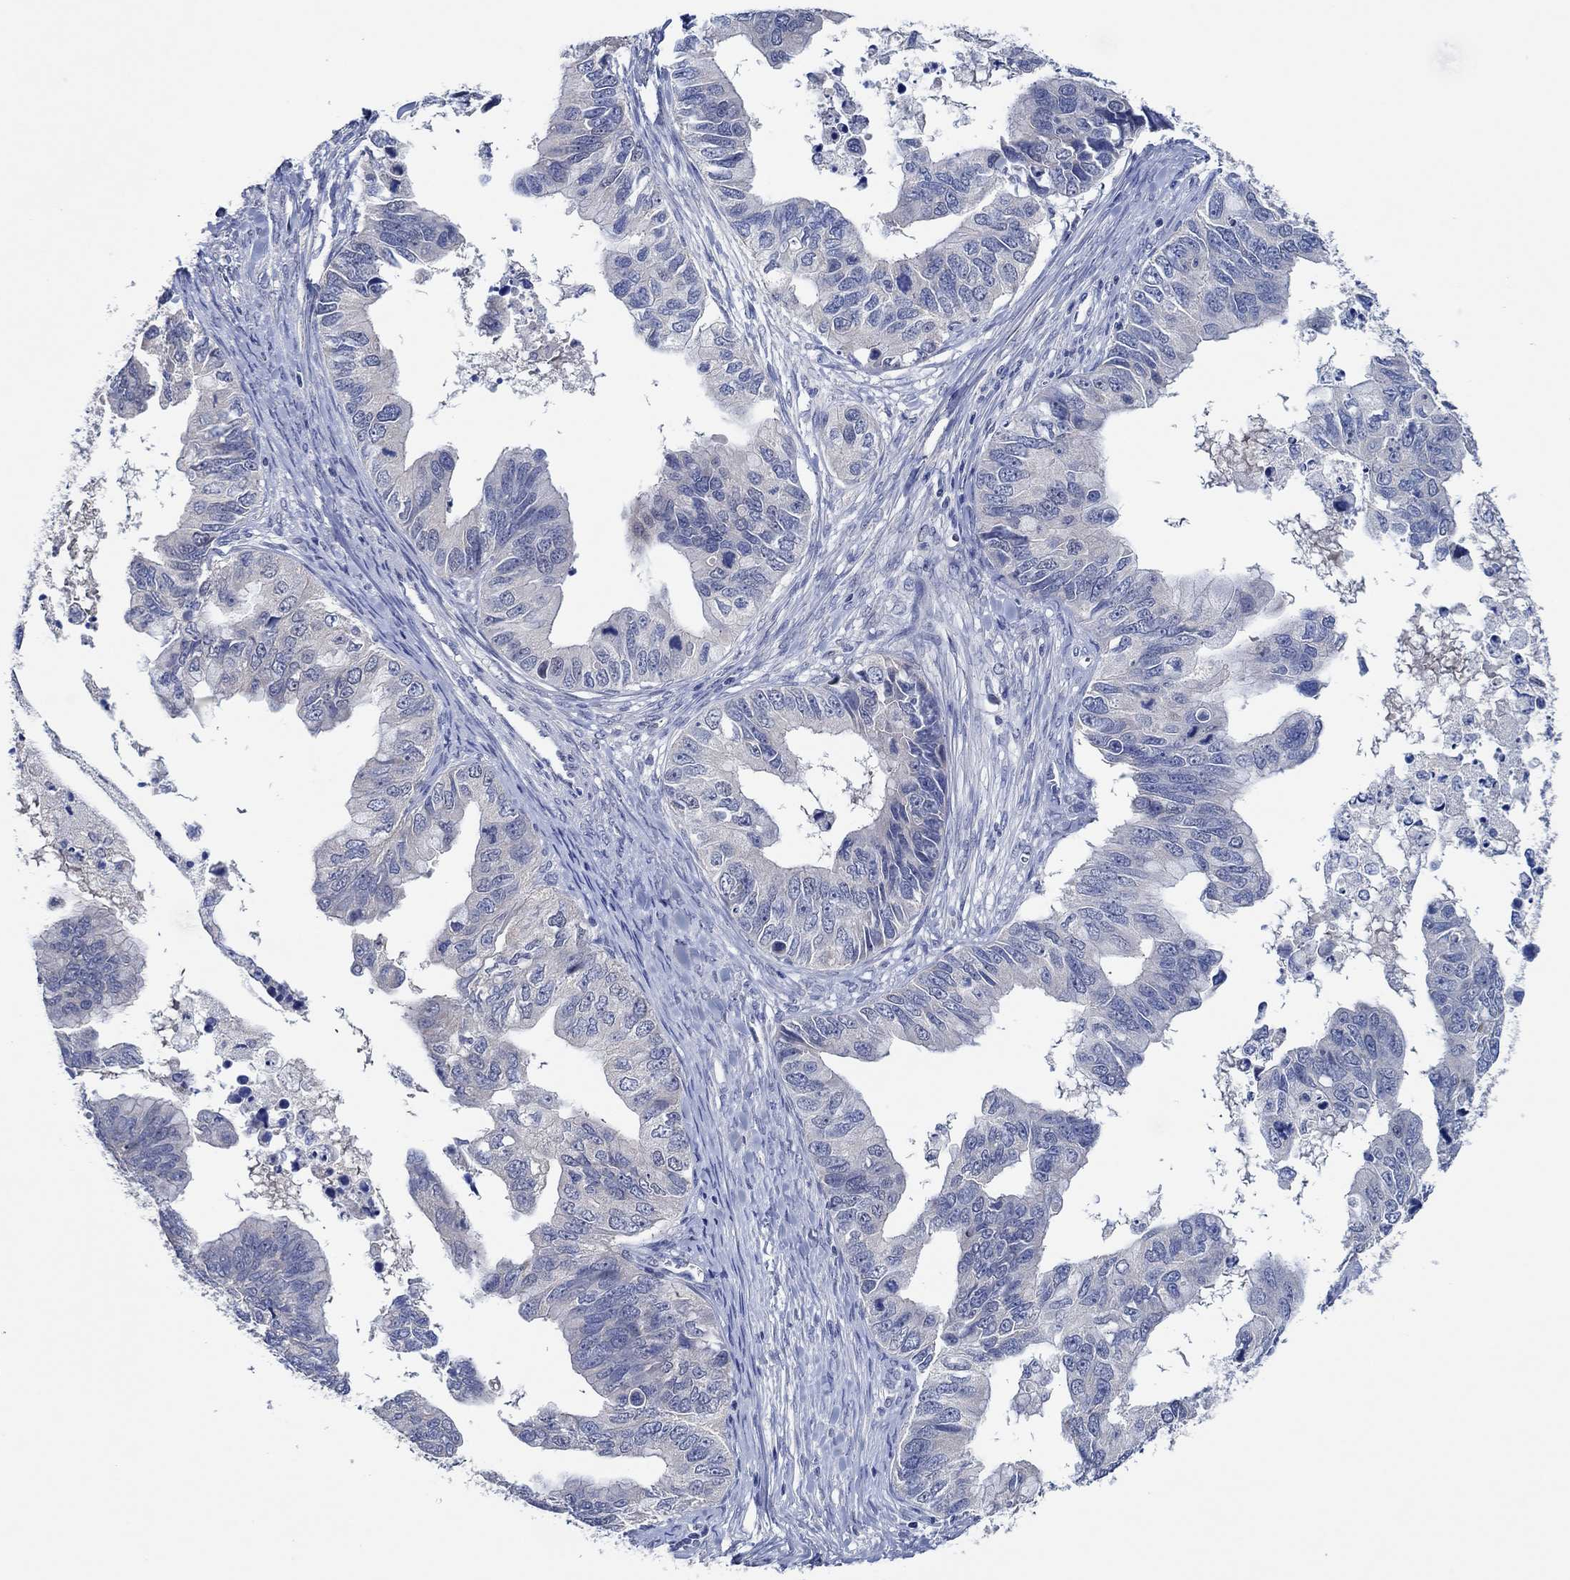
{"staining": {"intensity": "negative", "quantity": "none", "location": "none"}, "tissue": "ovarian cancer", "cell_type": "Tumor cells", "image_type": "cancer", "snomed": [{"axis": "morphology", "description": "Cystadenocarcinoma, mucinous, NOS"}, {"axis": "topography", "description": "Ovary"}], "caption": "Immunohistochemistry micrograph of human ovarian mucinous cystadenocarcinoma stained for a protein (brown), which exhibits no positivity in tumor cells.", "gene": "PRRT3", "patient": {"sex": "female", "age": 76}}